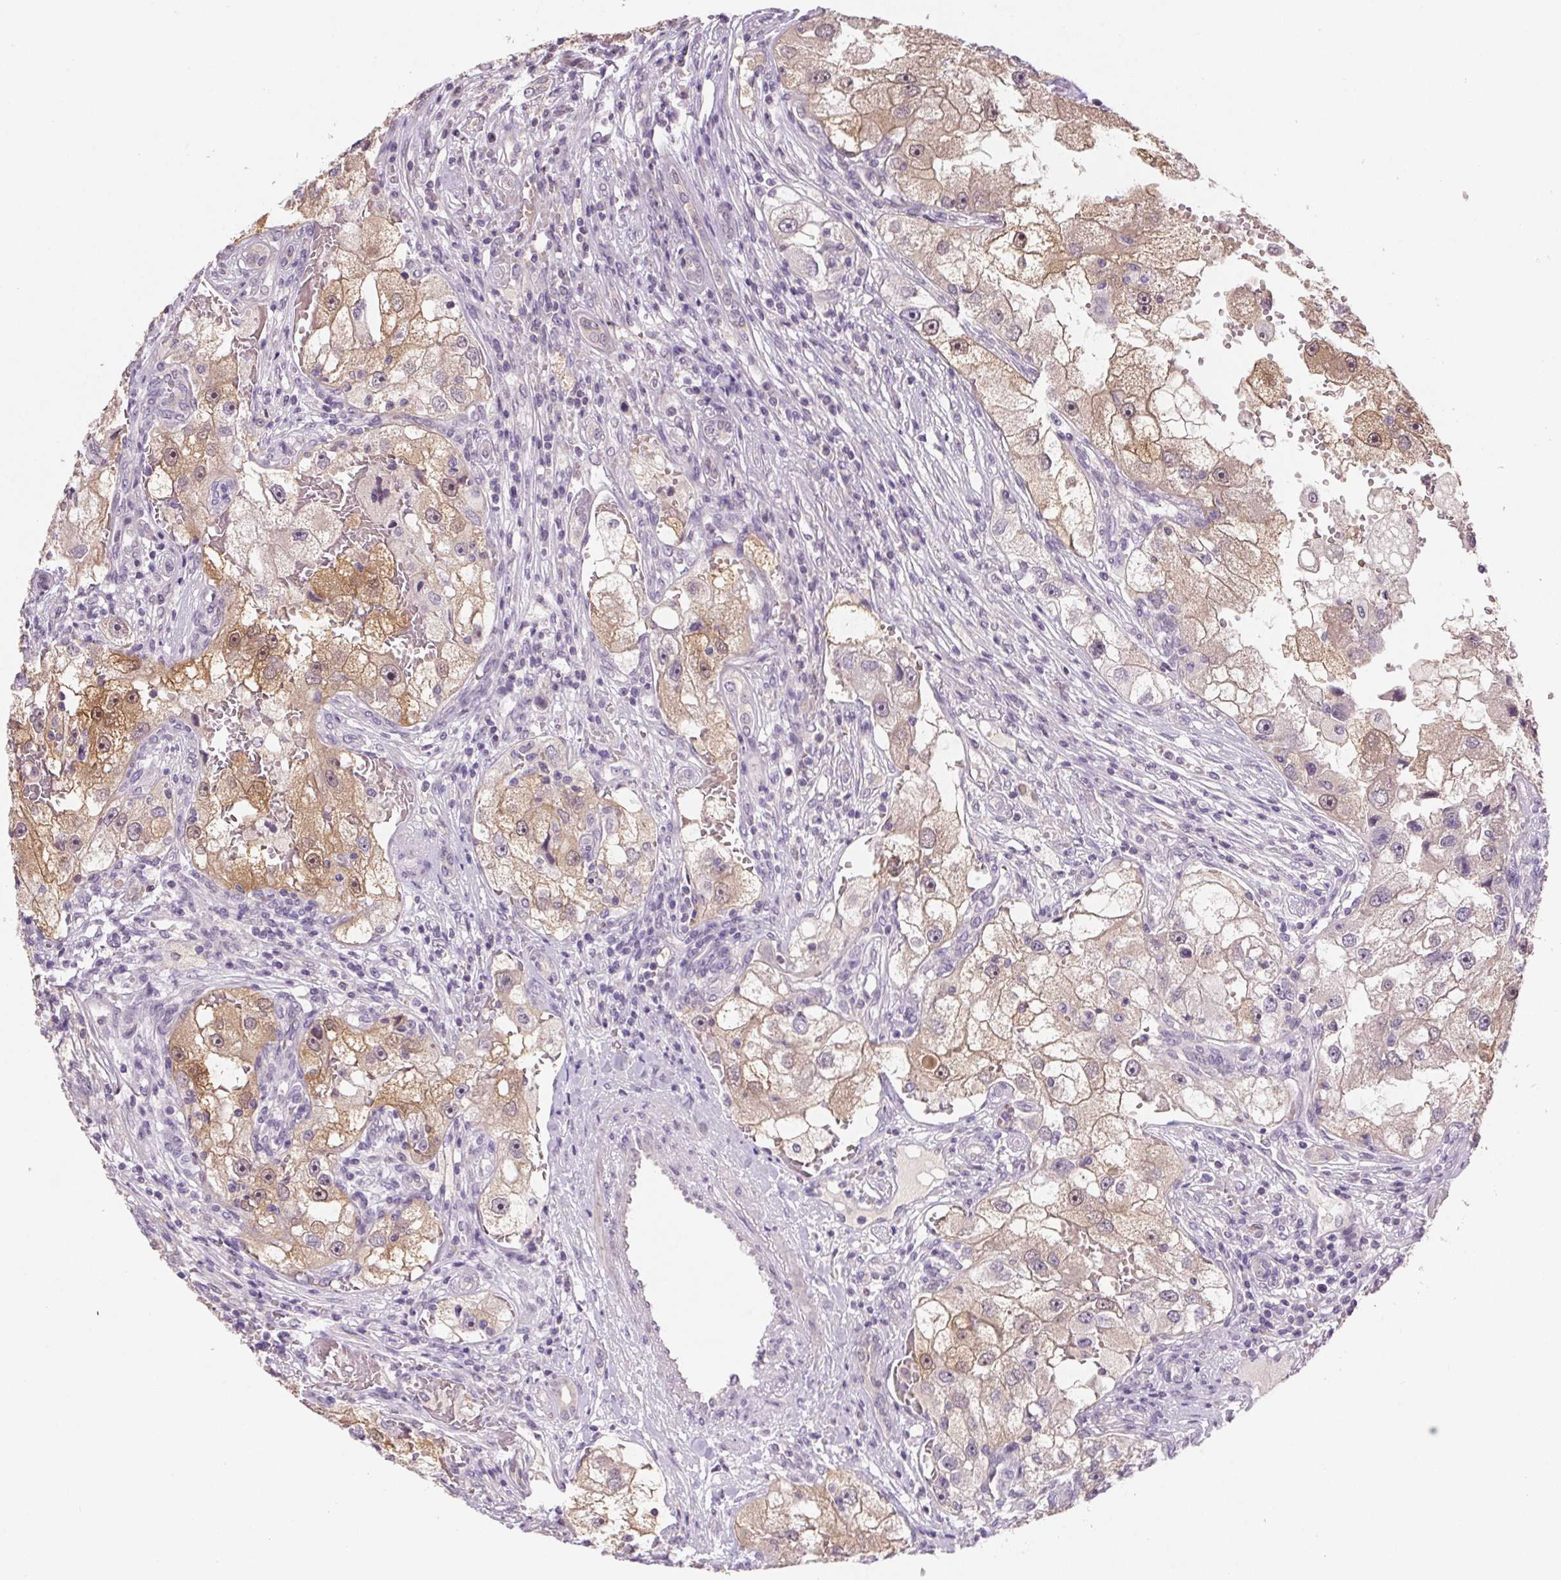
{"staining": {"intensity": "moderate", "quantity": "25%-75%", "location": "cytoplasmic/membranous"}, "tissue": "renal cancer", "cell_type": "Tumor cells", "image_type": "cancer", "snomed": [{"axis": "morphology", "description": "Adenocarcinoma, NOS"}, {"axis": "topography", "description": "Kidney"}], "caption": "Approximately 25%-75% of tumor cells in human renal cancer (adenocarcinoma) exhibit moderate cytoplasmic/membranous protein expression as visualized by brown immunohistochemical staining.", "gene": "ALDH8A1", "patient": {"sex": "male", "age": 63}}